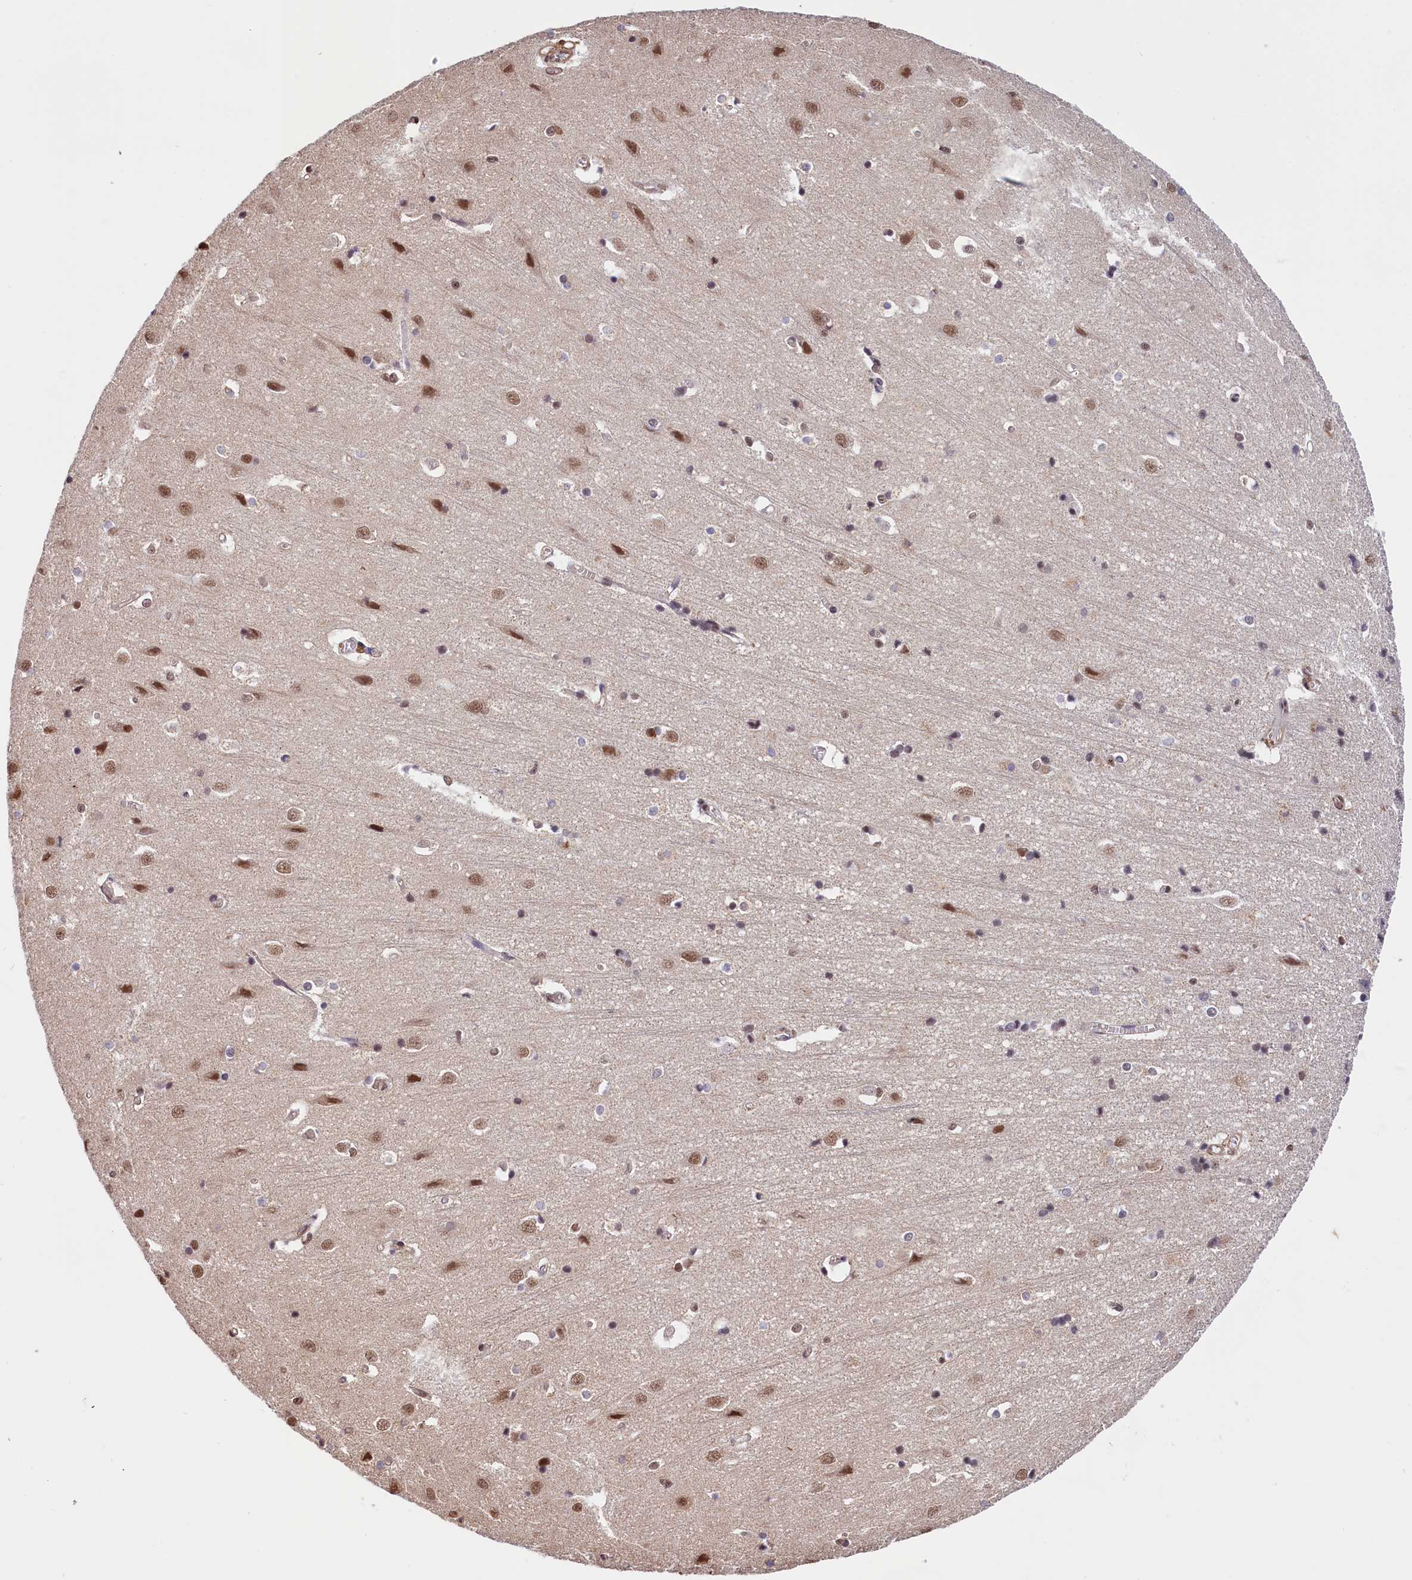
{"staining": {"intensity": "moderate", "quantity": "25%-75%", "location": "cytoplasmic/membranous,nuclear"}, "tissue": "cerebral cortex", "cell_type": "Endothelial cells", "image_type": "normal", "snomed": [{"axis": "morphology", "description": "Normal tissue, NOS"}, {"axis": "topography", "description": "Cerebral cortex"}], "caption": "A brown stain shows moderate cytoplasmic/membranous,nuclear expression of a protein in endothelial cells of benign cerebral cortex.", "gene": "ZC3H4", "patient": {"sex": "male", "age": 54}}